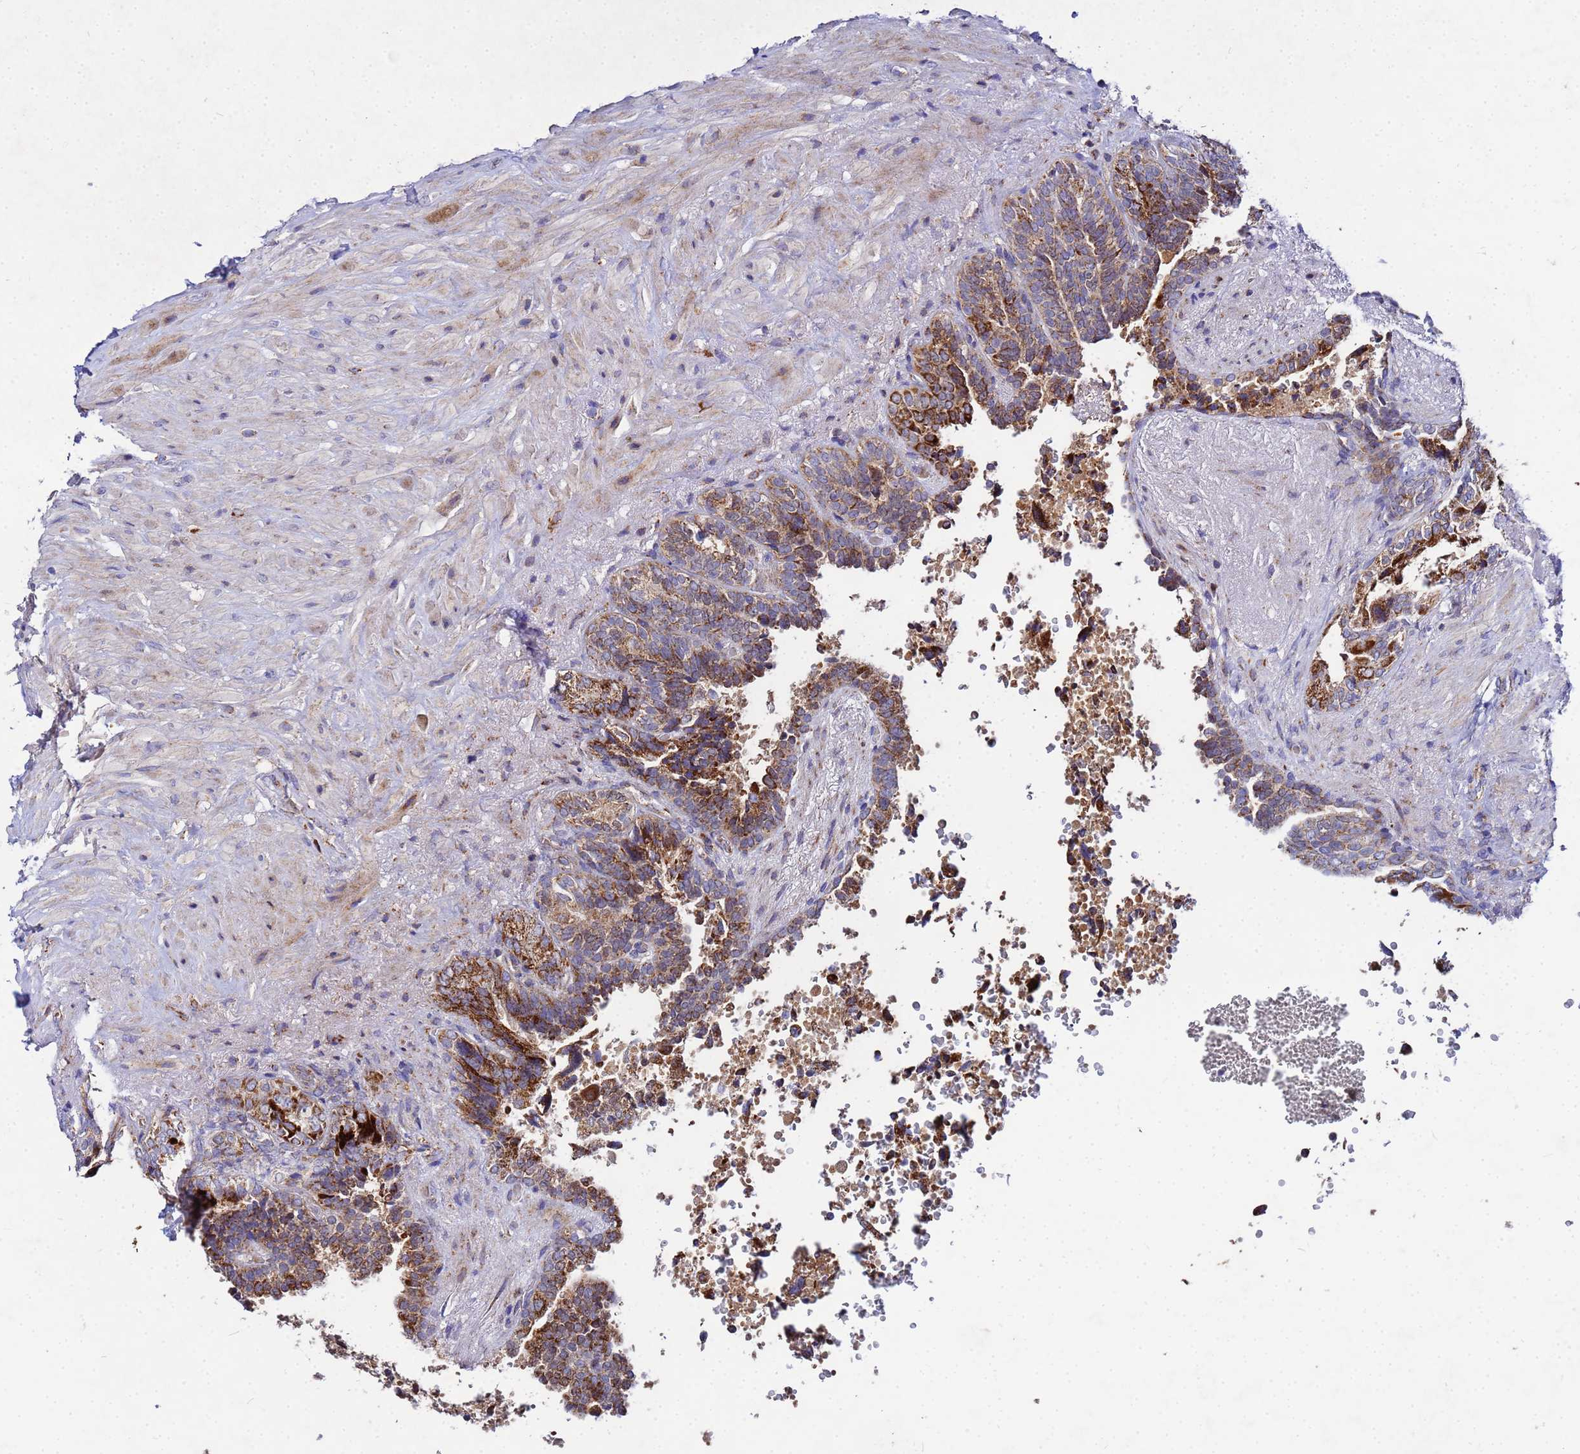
{"staining": {"intensity": "strong", "quantity": ">75%", "location": "cytoplasmic/membranous"}, "tissue": "seminal vesicle", "cell_type": "Glandular cells", "image_type": "normal", "snomed": [{"axis": "morphology", "description": "Normal tissue, NOS"}, {"axis": "topography", "description": "Seminal veicle"}, {"axis": "topography", "description": "Peripheral nerve tissue"}], "caption": "Immunohistochemistry (IHC) image of unremarkable seminal vesicle stained for a protein (brown), which shows high levels of strong cytoplasmic/membranous positivity in approximately >75% of glandular cells.", "gene": "FAHD2A", "patient": {"sex": "male", "age": 63}}